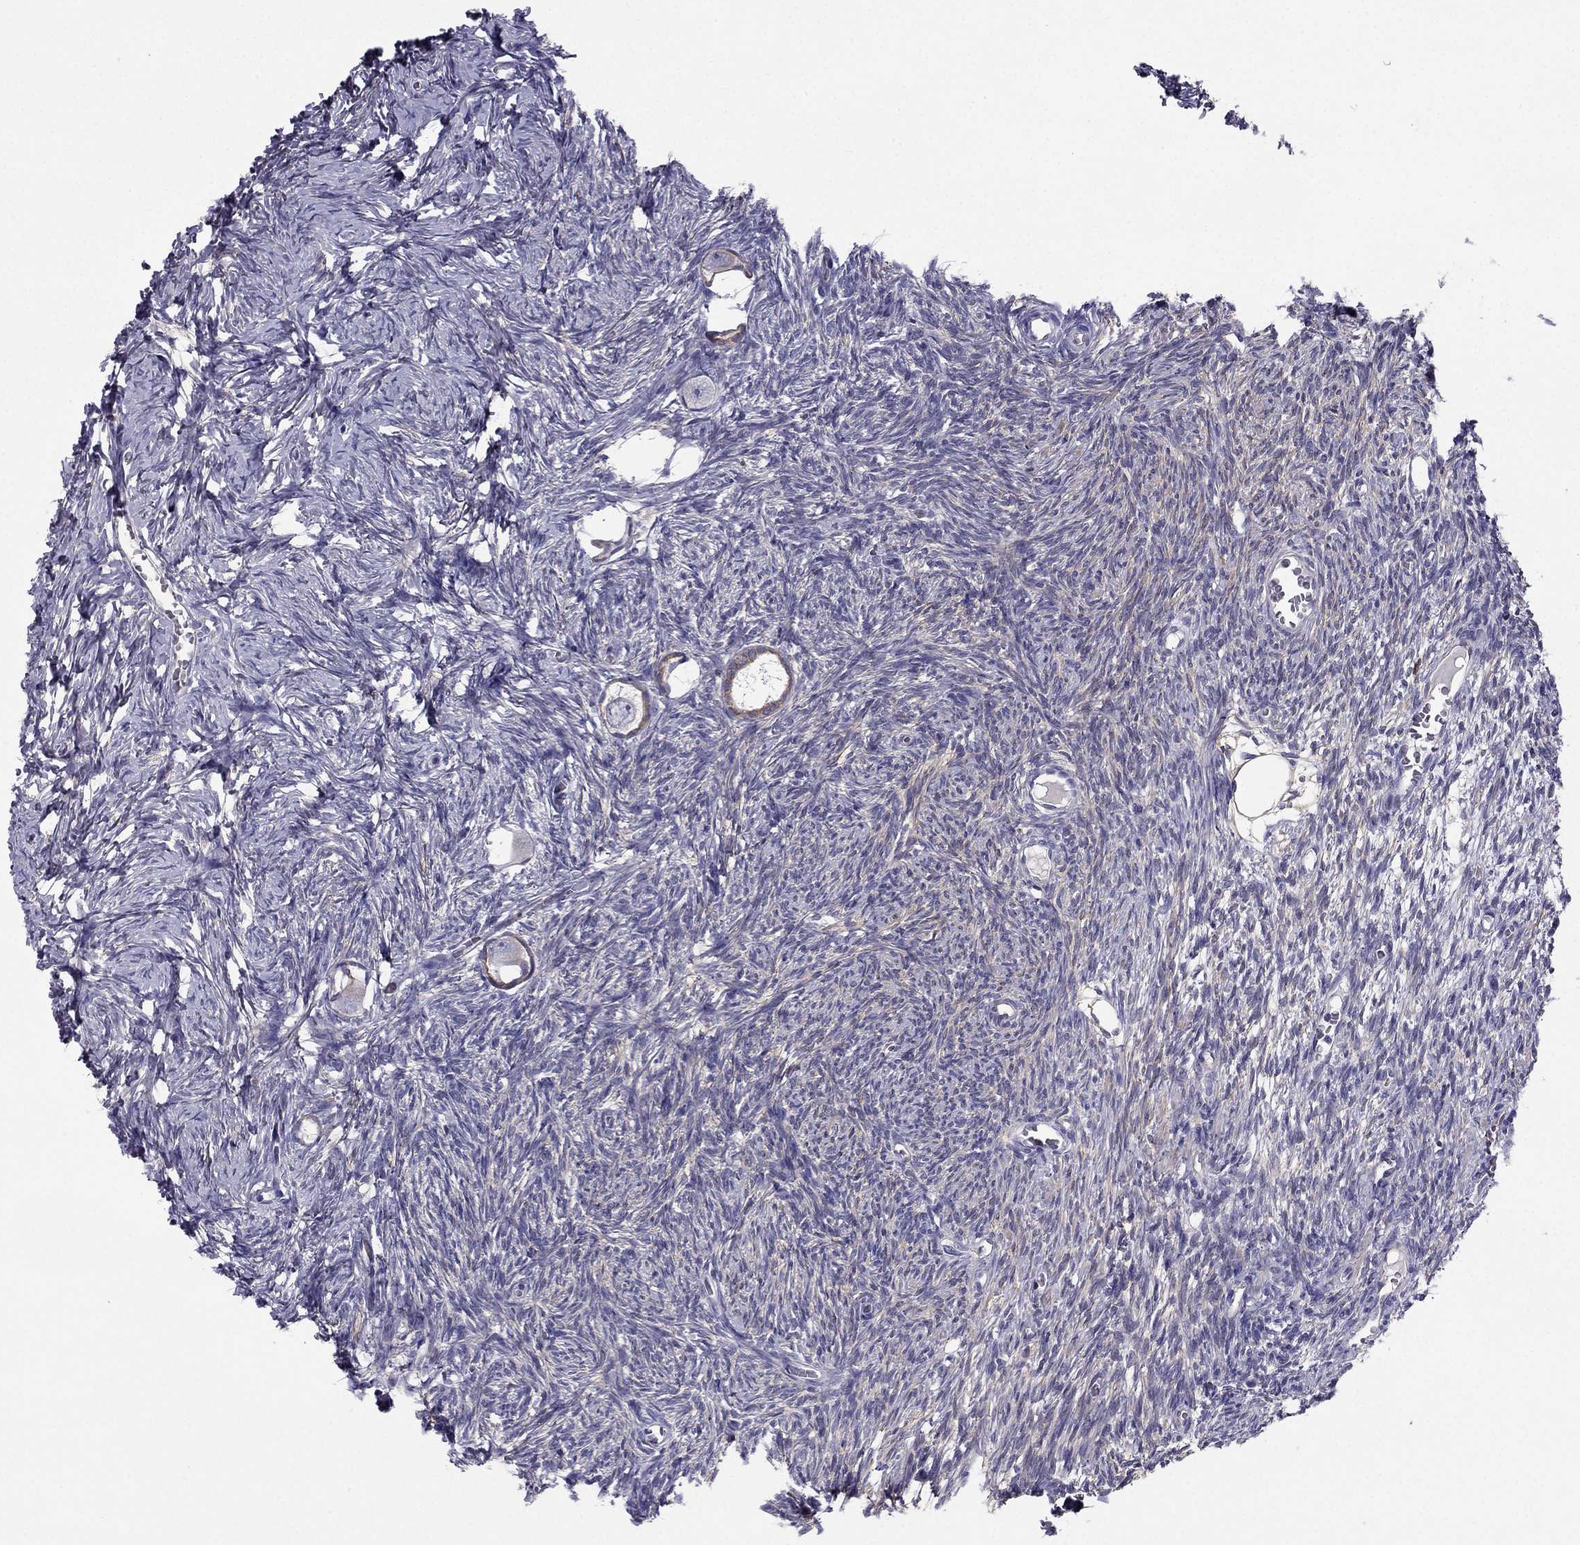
{"staining": {"intensity": "weak", "quantity": "25%-75%", "location": "cytoplasmic/membranous"}, "tissue": "ovary", "cell_type": "Follicle cells", "image_type": "normal", "snomed": [{"axis": "morphology", "description": "Normal tissue, NOS"}, {"axis": "topography", "description": "Ovary"}], "caption": "Weak cytoplasmic/membranous expression is identified in approximately 25%-75% of follicle cells in normal ovary.", "gene": "SYT5", "patient": {"sex": "female", "age": 27}}